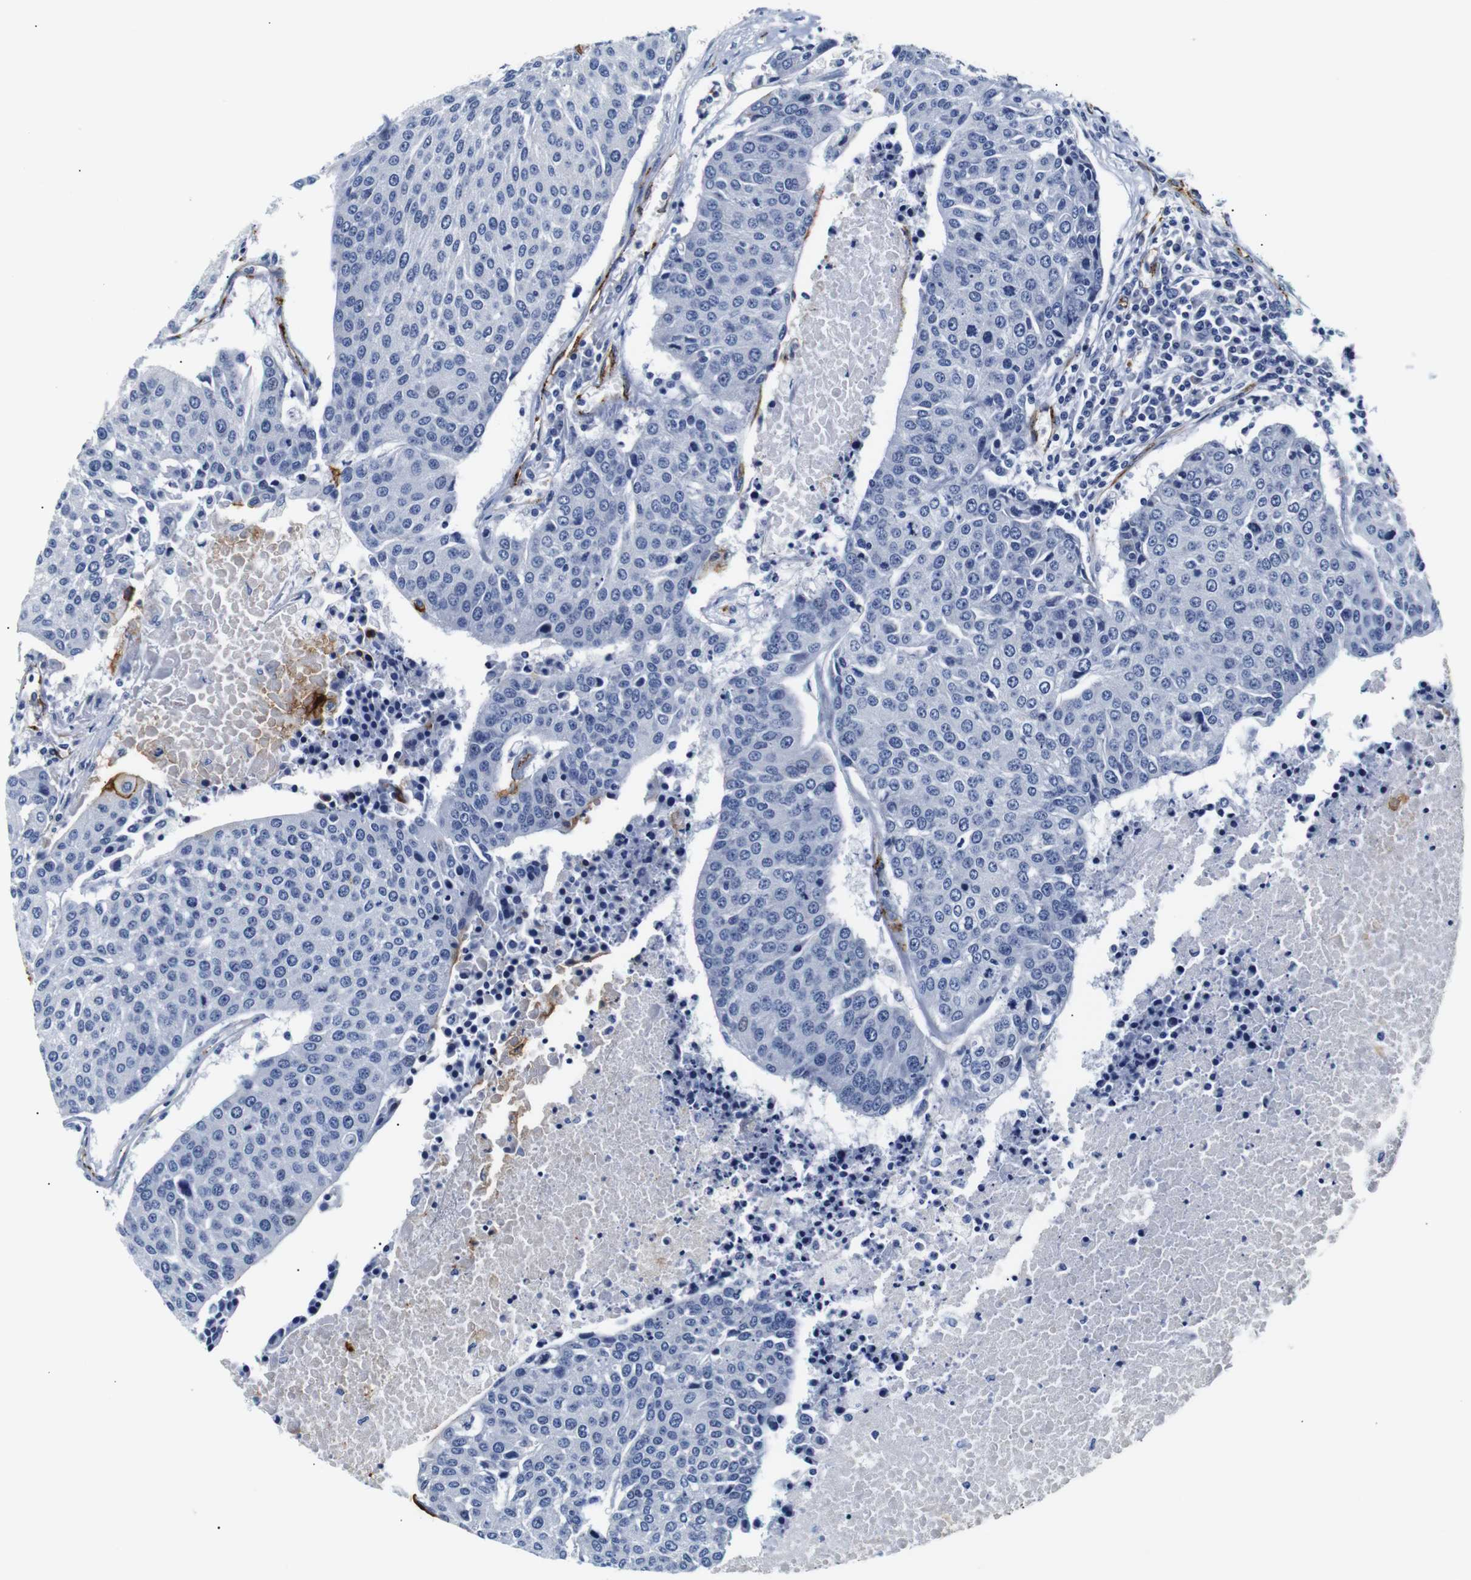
{"staining": {"intensity": "negative", "quantity": "none", "location": "none"}, "tissue": "urothelial cancer", "cell_type": "Tumor cells", "image_type": "cancer", "snomed": [{"axis": "morphology", "description": "Urothelial carcinoma, High grade"}, {"axis": "topography", "description": "Urinary bladder"}], "caption": "There is no significant expression in tumor cells of urothelial cancer. (Immunohistochemistry (ihc), brightfield microscopy, high magnification).", "gene": "MUC4", "patient": {"sex": "female", "age": 85}}